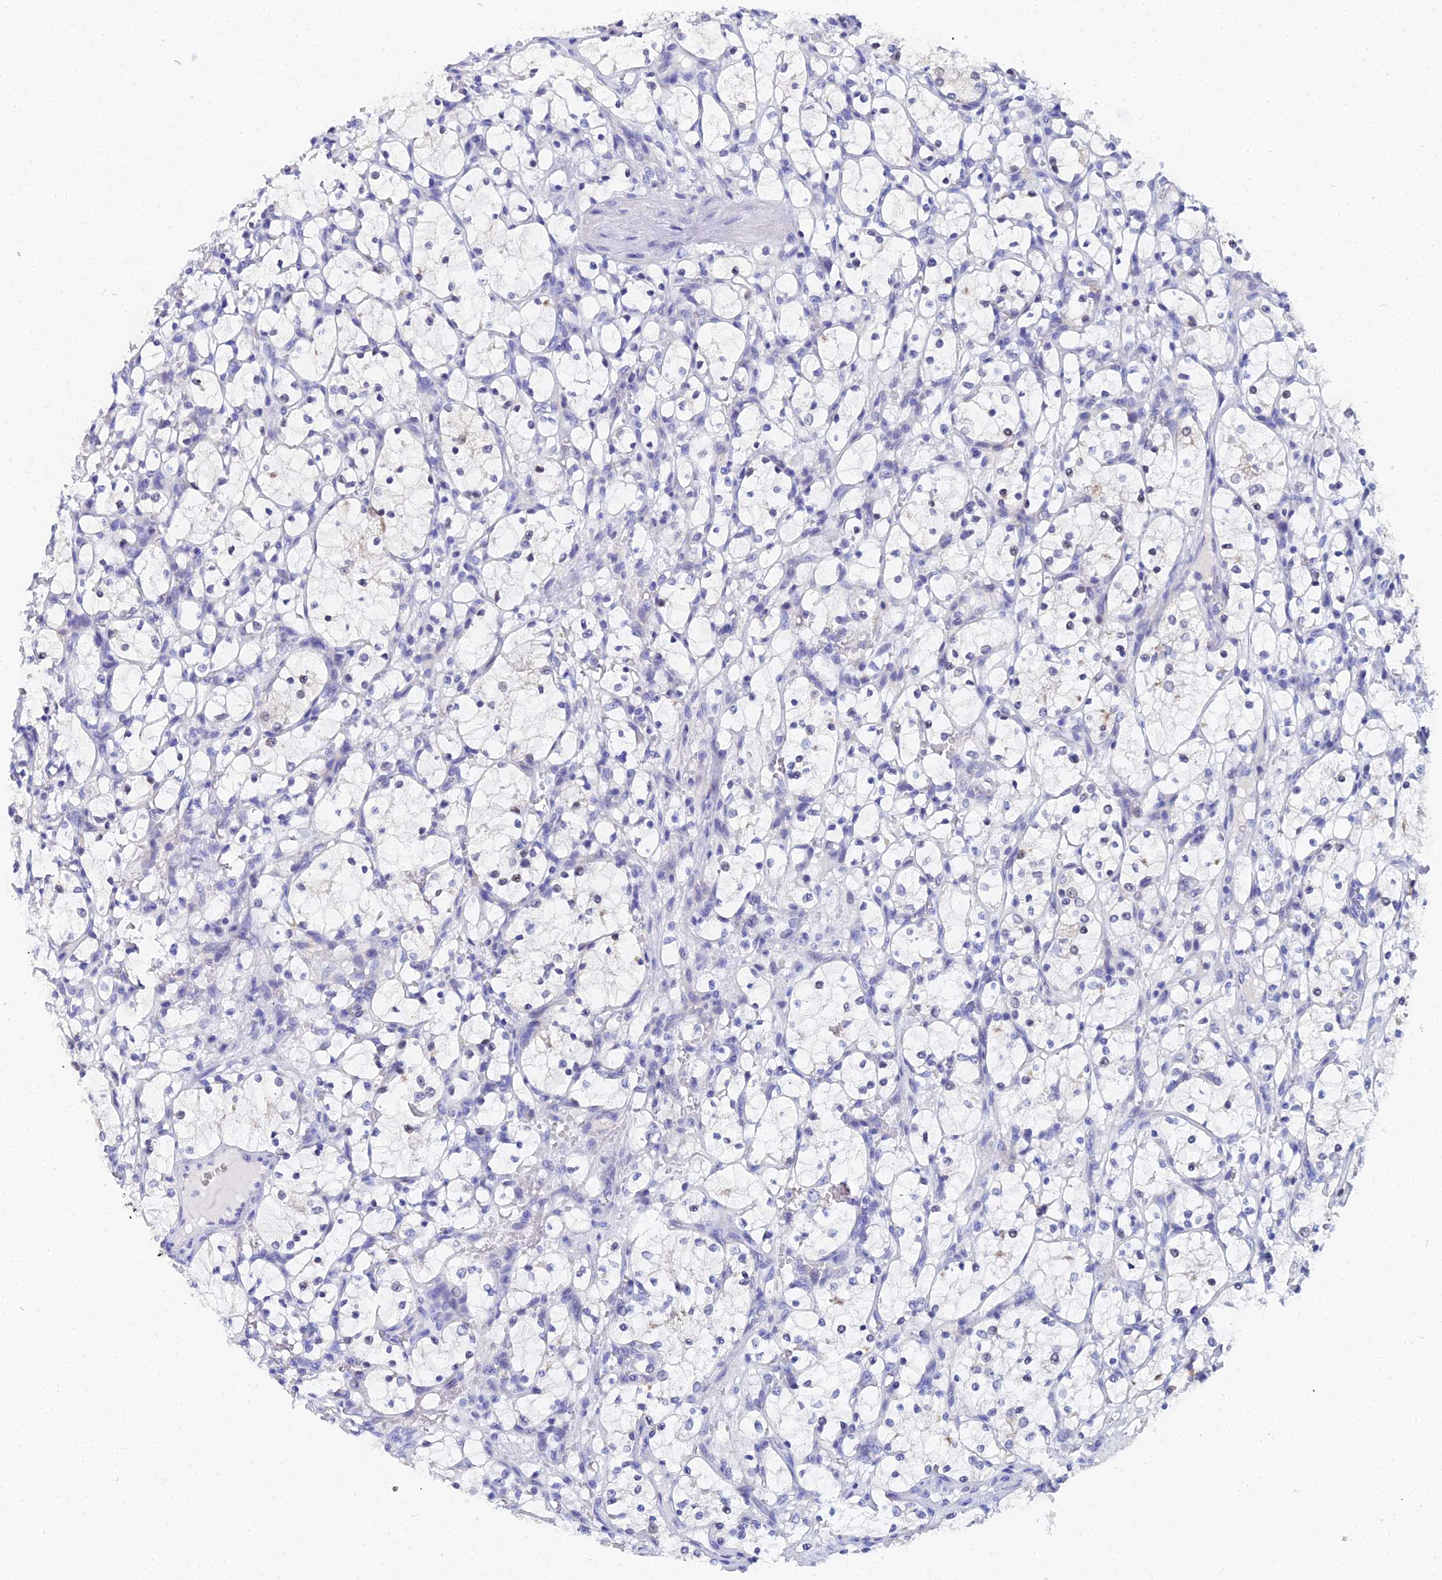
{"staining": {"intensity": "negative", "quantity": "none", "location": "none"}, "tissue": "renal cancer", "cell_type": "Tumor cells", "image_type": "cancer", "snomed": [{"axis": "morphology", "description": "Adenocarcinoma, NOS"}, {"axis": "topography", "description": "Kidney"}], "caption": "Image shows no significant protein staining in tumor cells of adenocarcinoma (renal).", "gene": "OCM", "patient": {"sex": "female", "age": 69}}